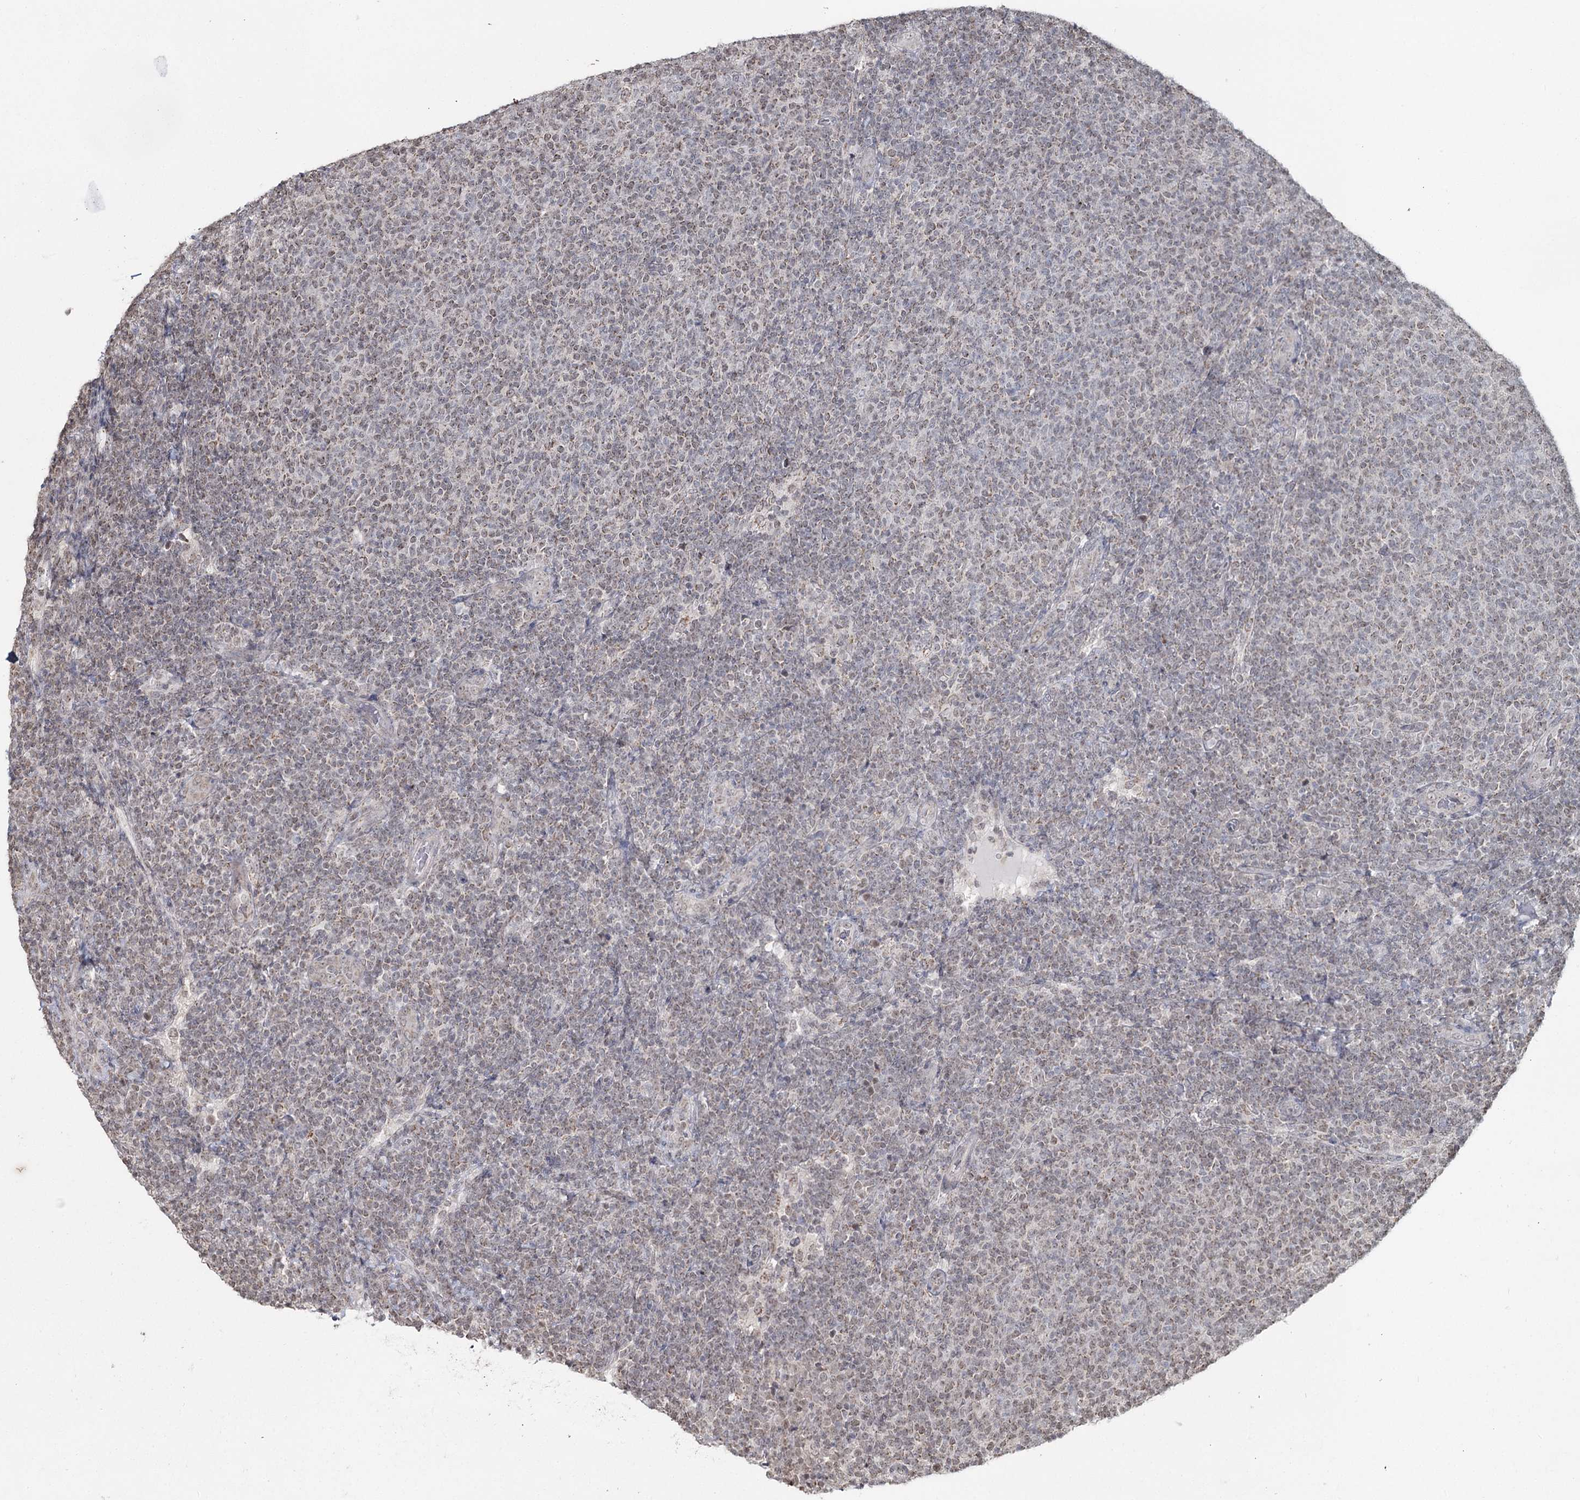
{"staining": {"intensity": "weak", "quantity": "25%-75%", "location": "cytoplasmic/membranous"}, "tissue": "lymphoma", "cell_type": "Tumor cells", "image_type": "cancer", "snomed": [{"axis": "morphology", "description": "Malignant lymphoma, non-Hodgkin's type, Low grade"}, {"axis": "topography", "description": "Lymph node"}], "caption": "Immunohistochemistry (IHC) (DAB (3,3'-diaminobenzidine)) staining of human malignant lymphoma, non-Hodgkin's type (low-grade) reveals weak cytoplasmic/membranous protein staining in about 25%-75% of tumor cells.", "gene": "PDHX", "patient": {"sex": "male", "age": 66}}